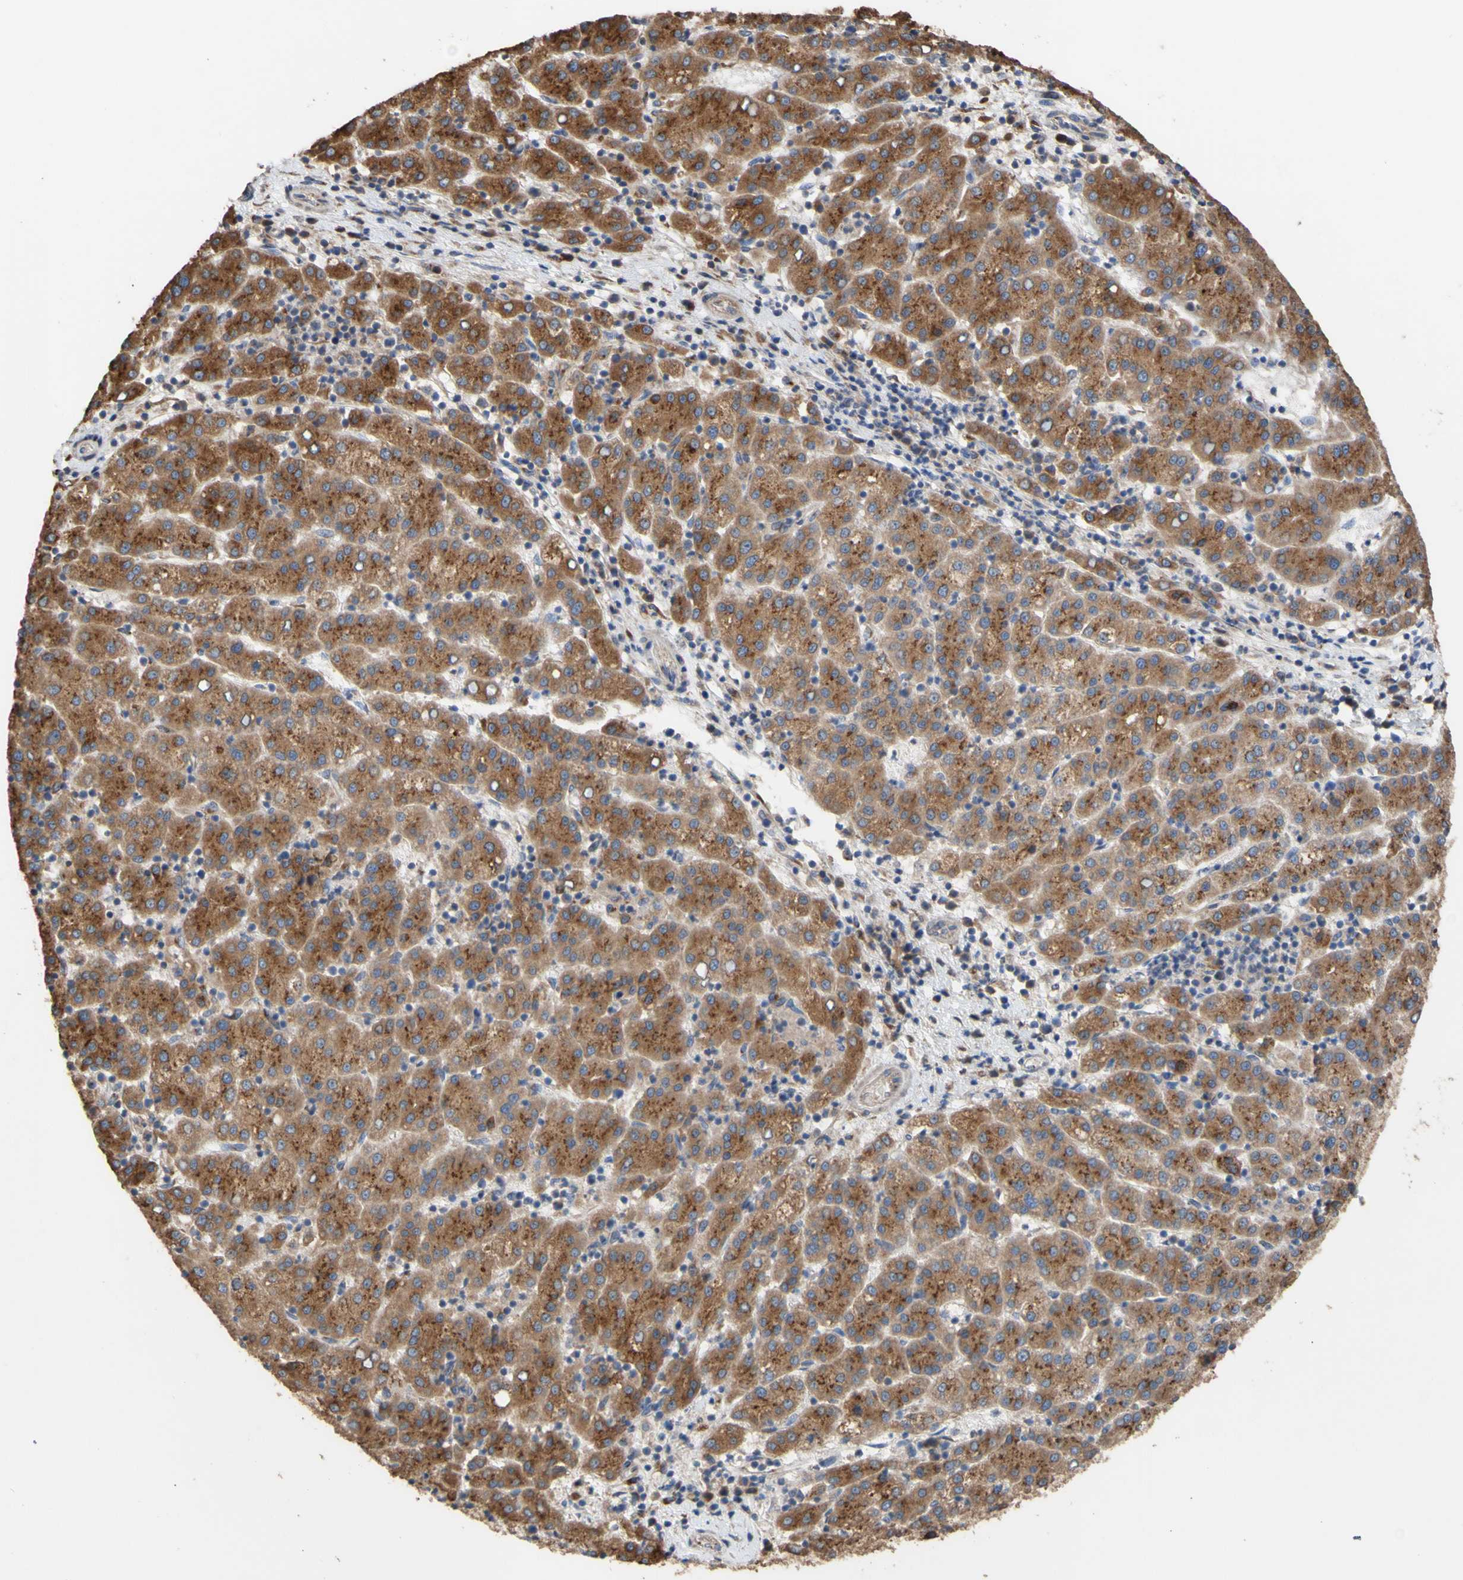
{"staining": {"intensity": "strong", "quantity": ">75%", "location": "cytoplasmic/membranous"}, "tissue": "liver cancer", "cell_type": "Tumor cells", "image_type": "cancer", "snomed": [{"axis": "morphology", "description": "Carcinoma, Hepatocellular, NOS"}, {"axis": "topography", "description": "Liver"}], "caption": "Brown immunohistochemical staining in human liver cancer demonstrates strong cytoplasmic/membranous expression in about >75% of tumor cells.", "gene": "NECTIN3", "patient": {"sex": "female", "age": 58}}